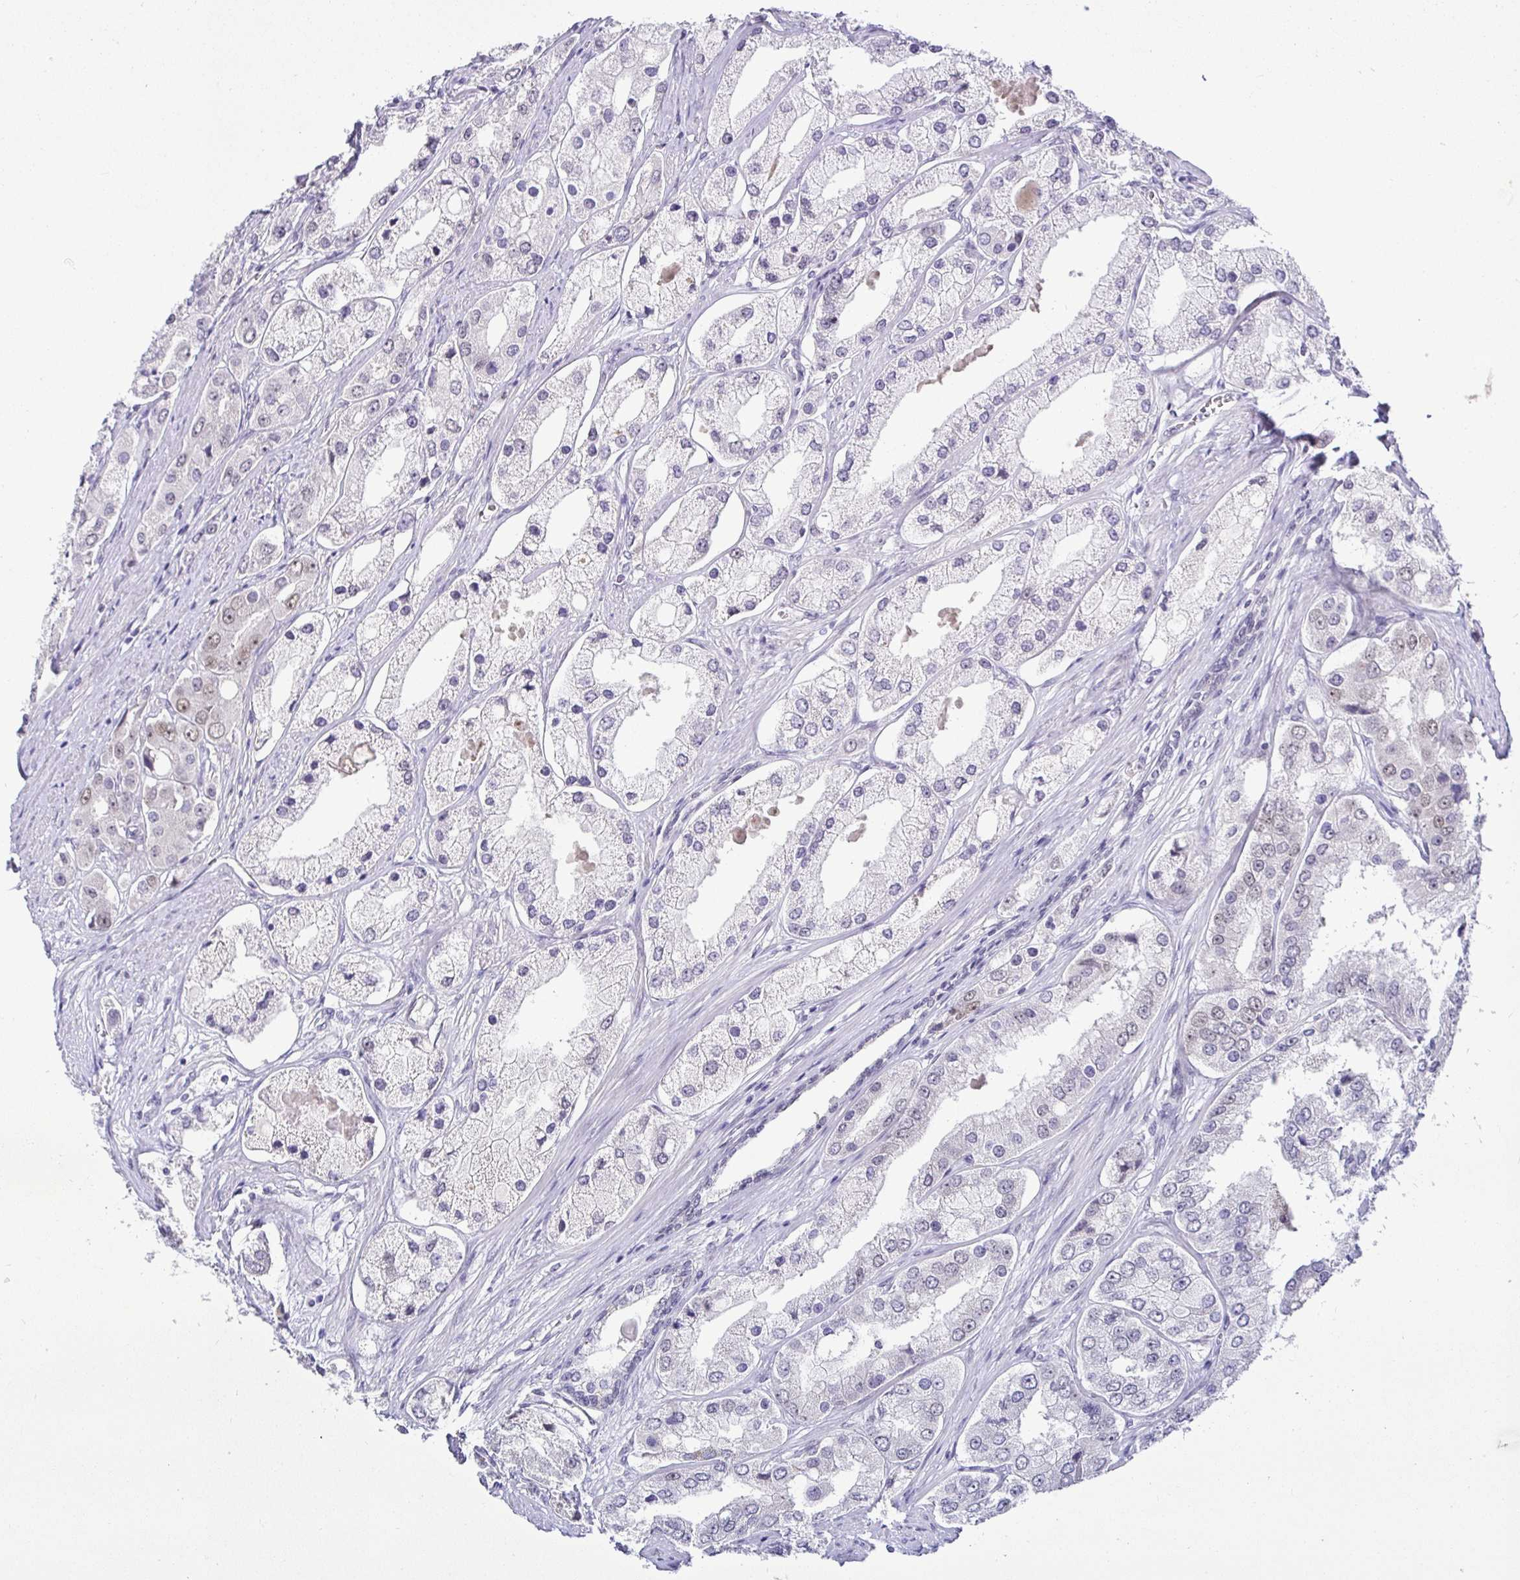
{"staining": {"intensity": "negative", "quantity": "none", "location": "none"}, "tissue": "prostate cancer", "cell_type": "Tumor cells", "image_type": "cancer", "snomed": [{"axis": "morphology", "description": "Adenocarcinoma, Low grade"}, {"axis": "topography", "description": "Prostate"}], "caption": "A photomicrograph of human prostate cancer is negative for staining in tumor cells. (Stains: DAB immunohistochemistry with hematoxylin counter stain, Microscopy: brightfield microscopy at high magnification).", "gene": "NUP188", "patient": {"sex": "male", "age": 69}}